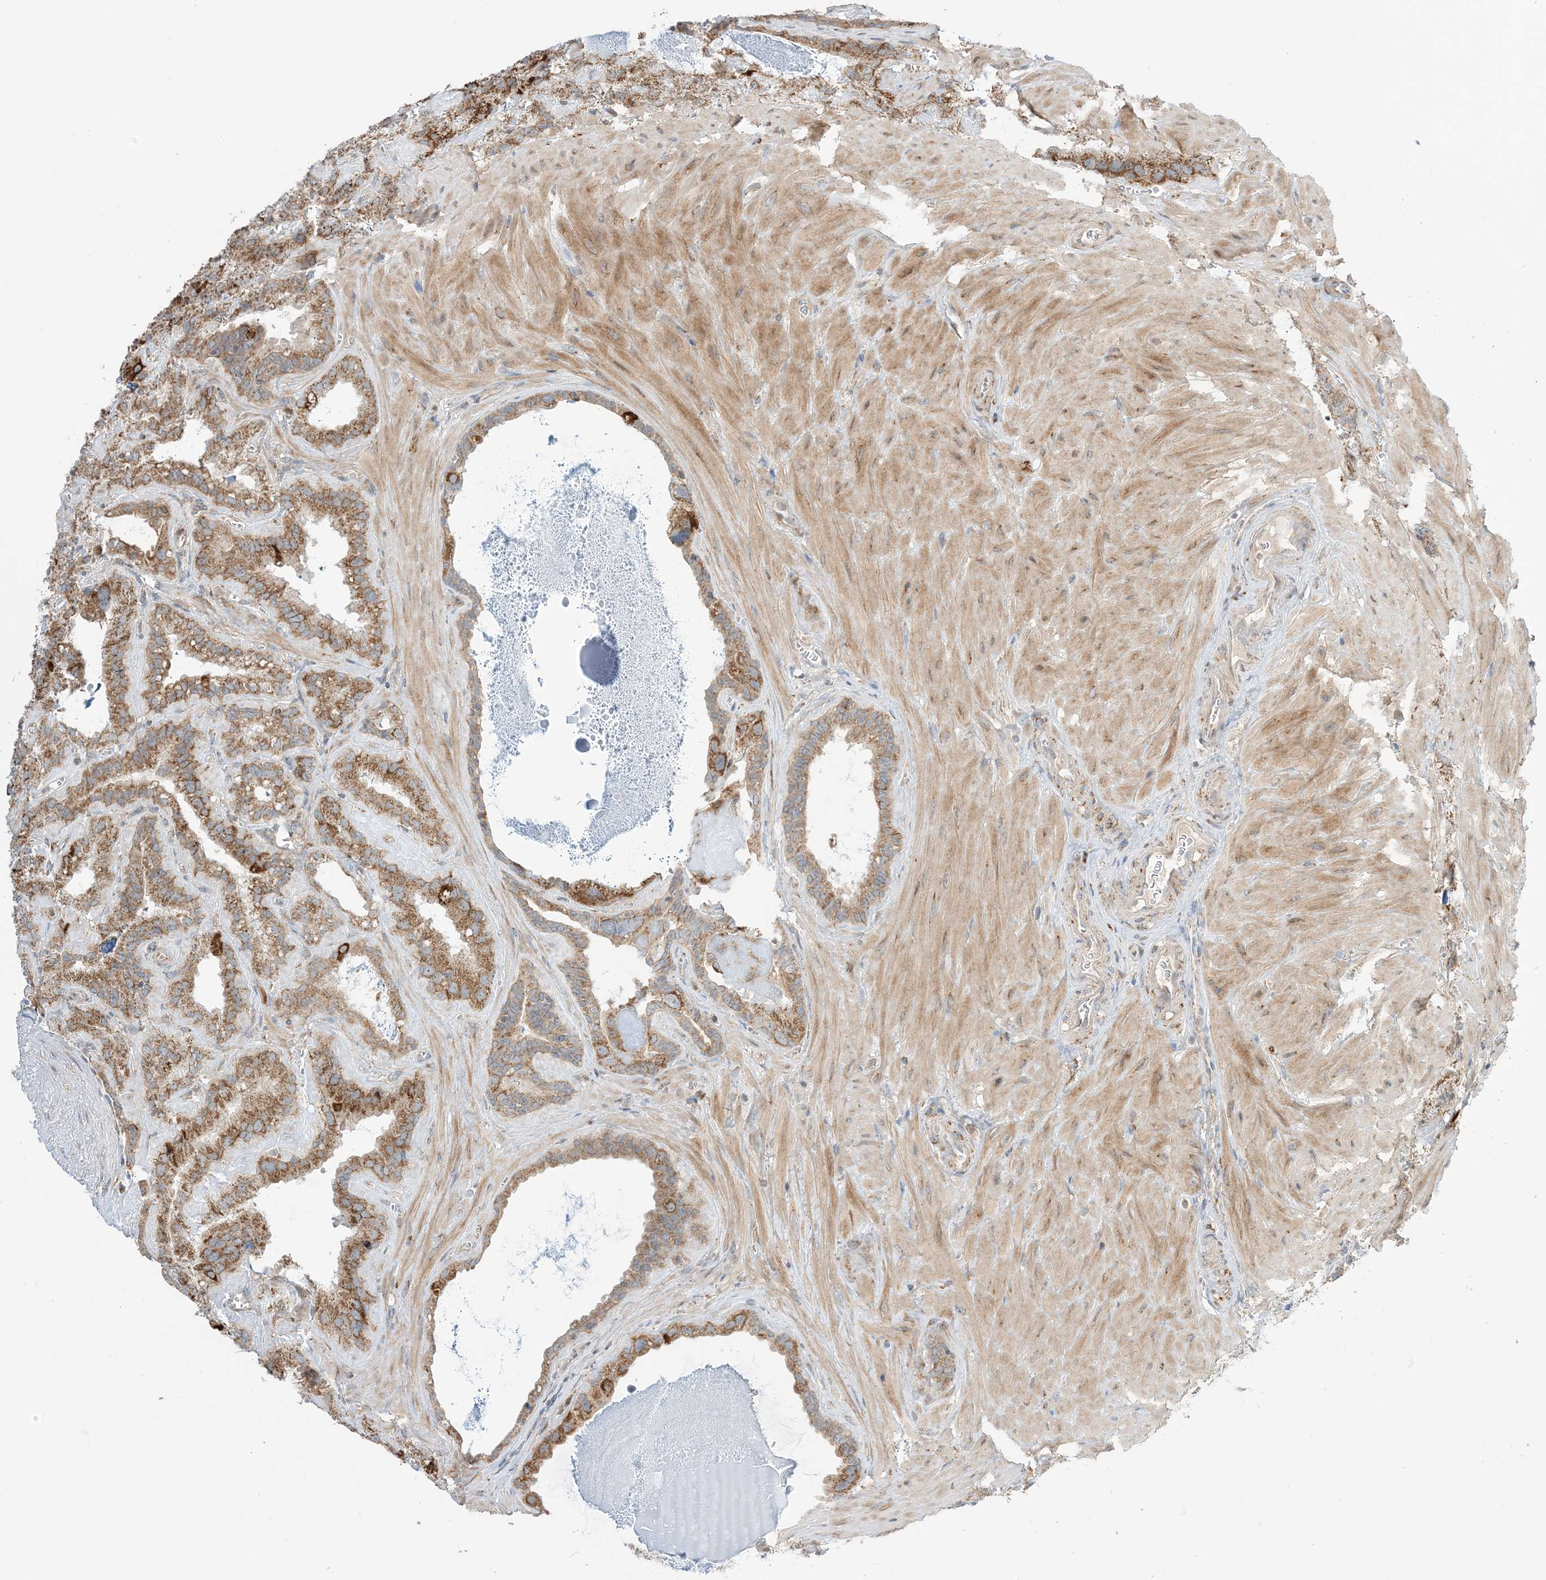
{"staining": {"intensity": "moderate", "quantity": ">75%", "location": "cytoplasmic/membranous"}, "tissue": "seminal vesicle", "cell_type": "Glandular cells", "image_type": "normal", "snomed": [{"axis": "morphology", "description": "Normal tissue, NOS"}, {"axis": "topography", "description": "Prostate"}, {"axis": "topography", "description": "Seminal veicle"}], "caption": "Moderate cytoplasmic/membranous protein expression is seen in approximately >75% of glandular cells in seminal vesicle. (DAB (3,3'-diaminobenzidine) = brown stain, brightfield microscopy at high magnification).", "gene": "N4BP3", "patient": {"sex": "male", "age": 59}}